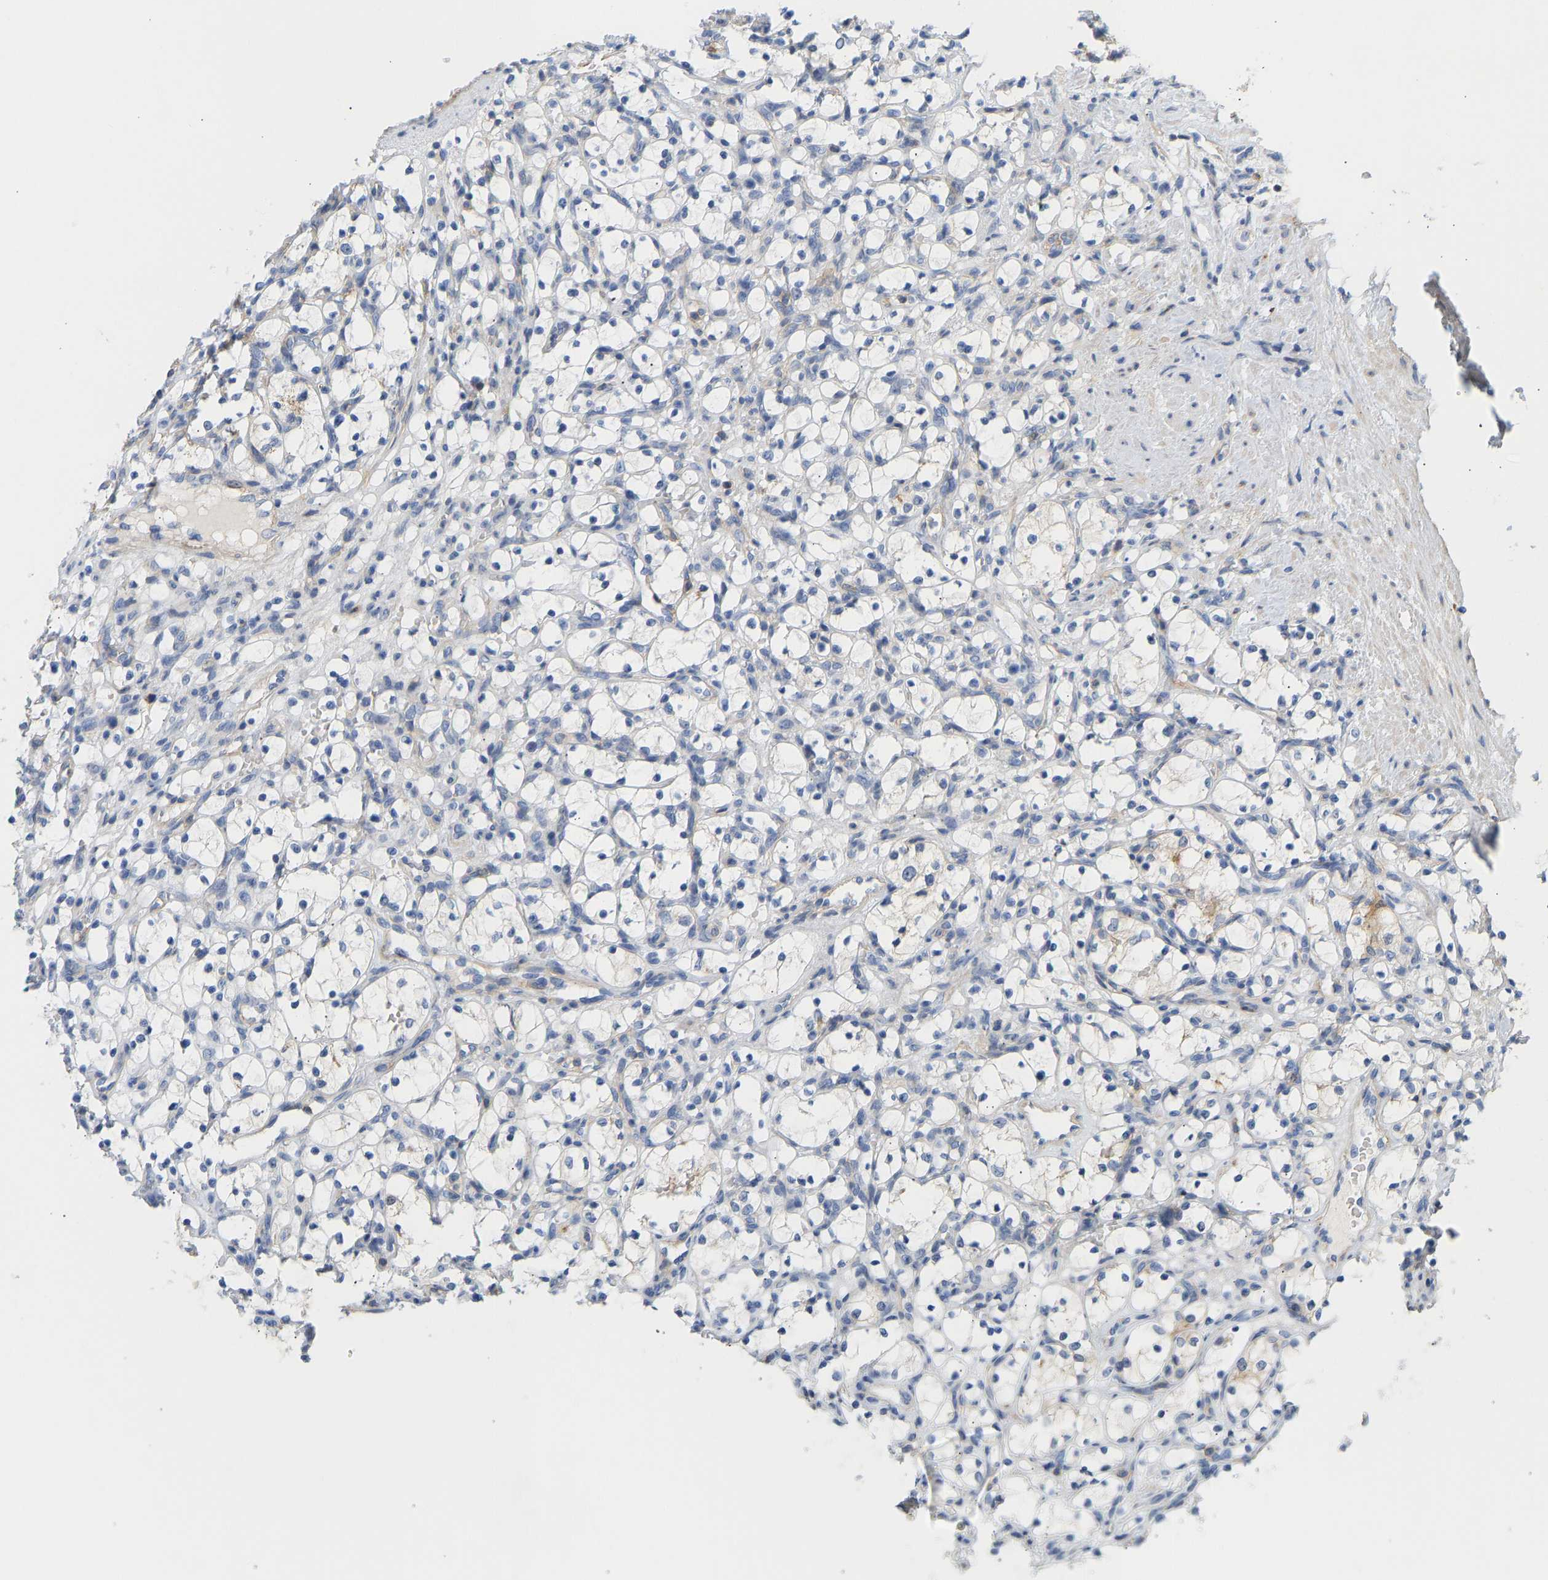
{"staining": {"intensity": "negative", "quantity": "none", "location": "none"}, "tissue": "renal cancer", "cell_type": "Tumor cells", "image_type": "cancer", "snomed": [{"axis": "morphology", "description": "Adenocarcinoma, NOS"}, {"axis": "topography", "description": "Kidney"}], "caption": "A photomicrograph of renal adenocarcinoma stained for a protein exhibits no brown staining in tumor cells.", "gene": "BVES", "patient": {"sex": "female", "age": 69}}